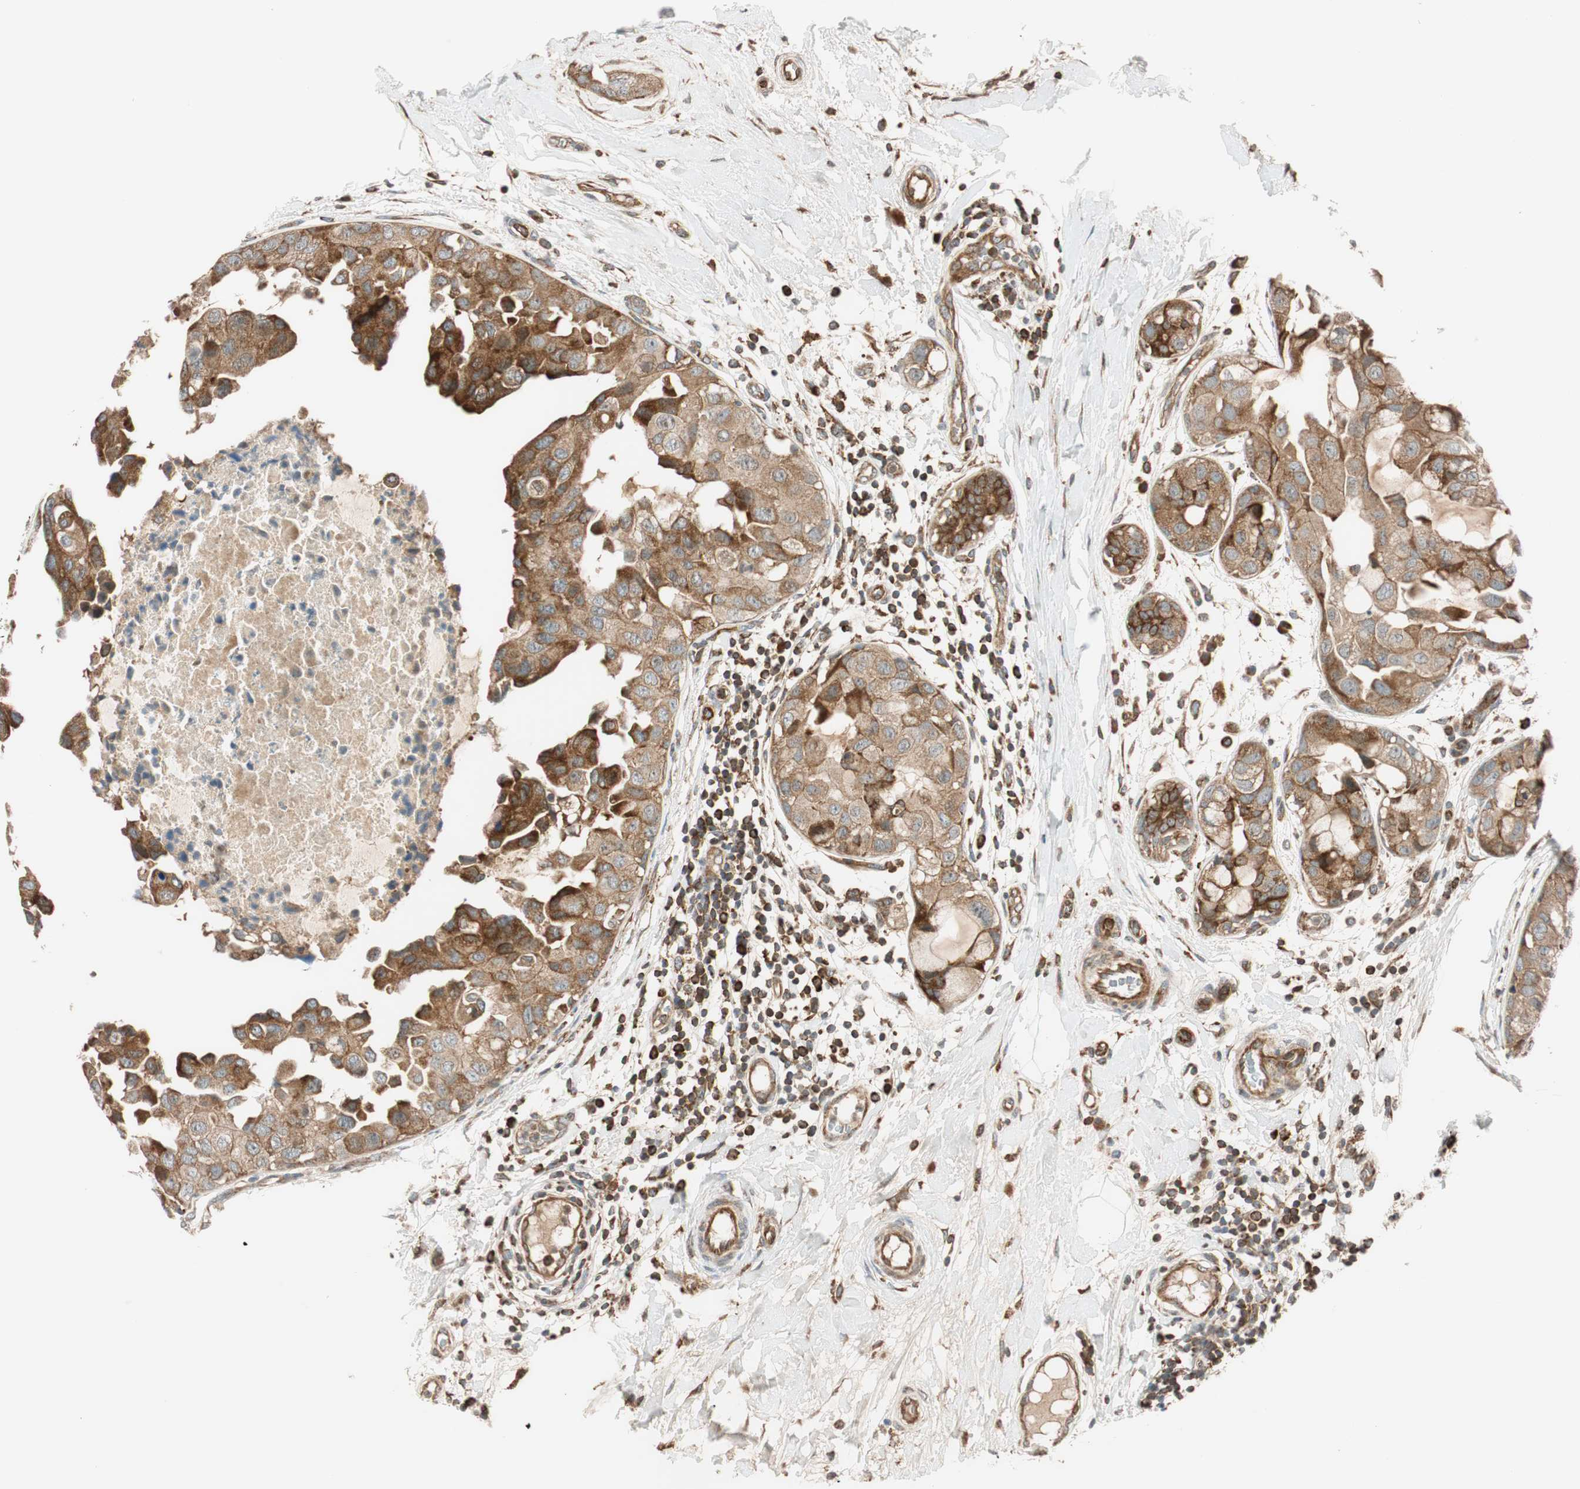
{"staining": {"intensity": "strong", "quantity": ">75%", "location": "cytoplasmic/membranous"}, "tissue": "breast cancer", "cell_type": "Tumor cells", "image_type": "cancer", "snomed": [{"axis": "morphology", "description": "Duct carcinoma"}, {"axis": "topography", "description": "Breast"}], "caption": "IHC of infiltrating ductal carcinoma (breast) shows high levels of strong cytoplasmic/membranous staining in about >75% of tumor cells.", "gene": "ABI1", "patient": {"sex": "female", "age": 40}}